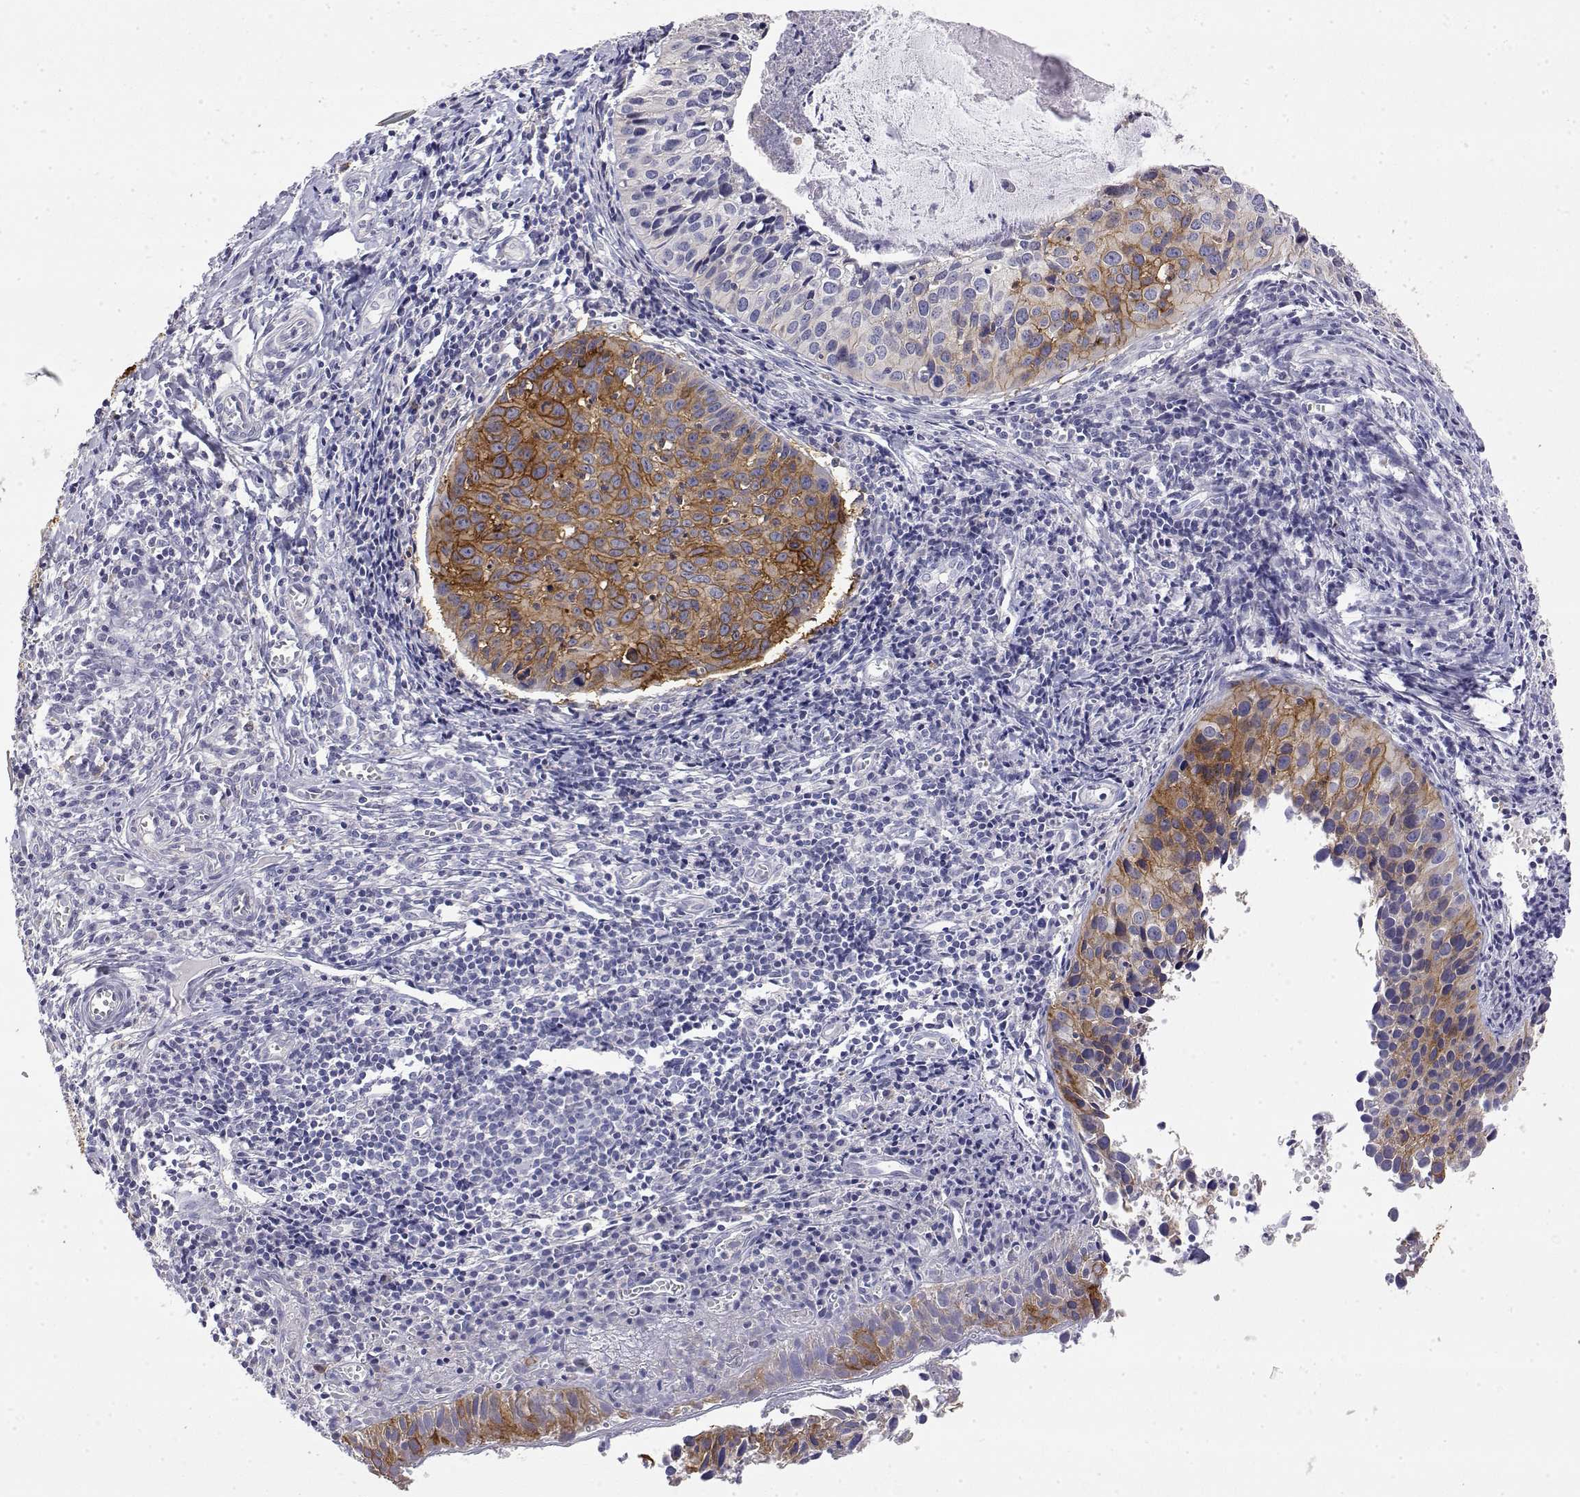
{"staining": {"intensity": "moderate", "quantity": "25%-75%", "location": "cytoplasmic/membranous"}, "tissue": "cervical cancer", "cell_type": "Tumor cells", "image_type": "cancer", "snomed": [{"axis": "morphology", "description": "Squamous cell carcinoma, NOS"}, {"axis": "topography", "description": "Cervix"}], "caption": "Tumor cells display moderate cytoplasmic/membranous staining in about 25%-75% of cells in cervical cancer (squamous cell carcinoma).", "gene": "LY6D", "patient": {"sex": "female", "age": 31}}